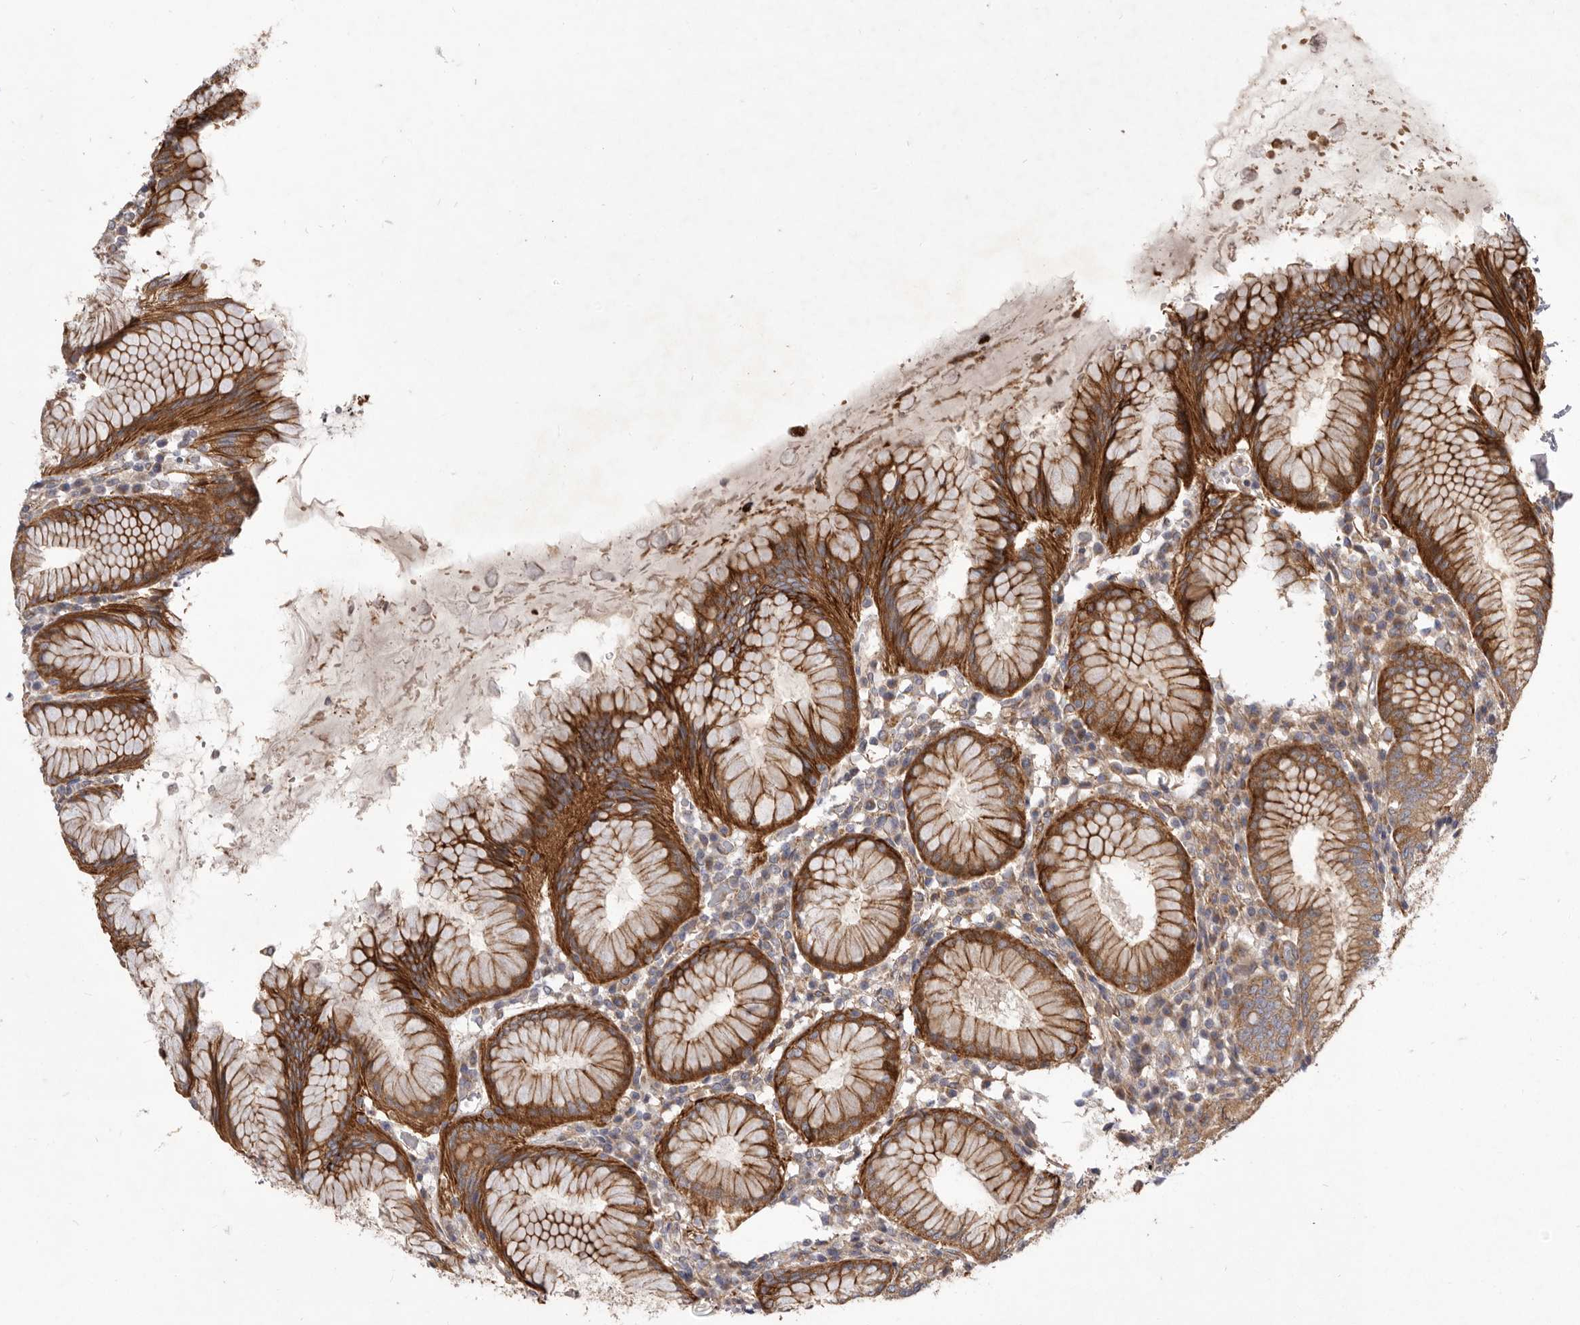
{"staining": {"intensity": "strong", "quantity": ">75%", "location": "cytoplasmic/membranous"}, "tissue": "stomach", "cell_type": "Glandular cells", "image_type": "normal", "snomed": [{"axis": "morphology", "description": "Normal tissue, NOS"}, {"axis": "topography", "description": "Stomach"}, {"axis": "topography", "description": "Stomach, lower"}], "caption": "Immunohistochemistry of unremarkable human stomach displays high levels of strong cytoplasmic/membranous positivity in approximately >75% of glandular cells.", "gene": "VPS45", "patient": {"sex": "female", "age": 56}}